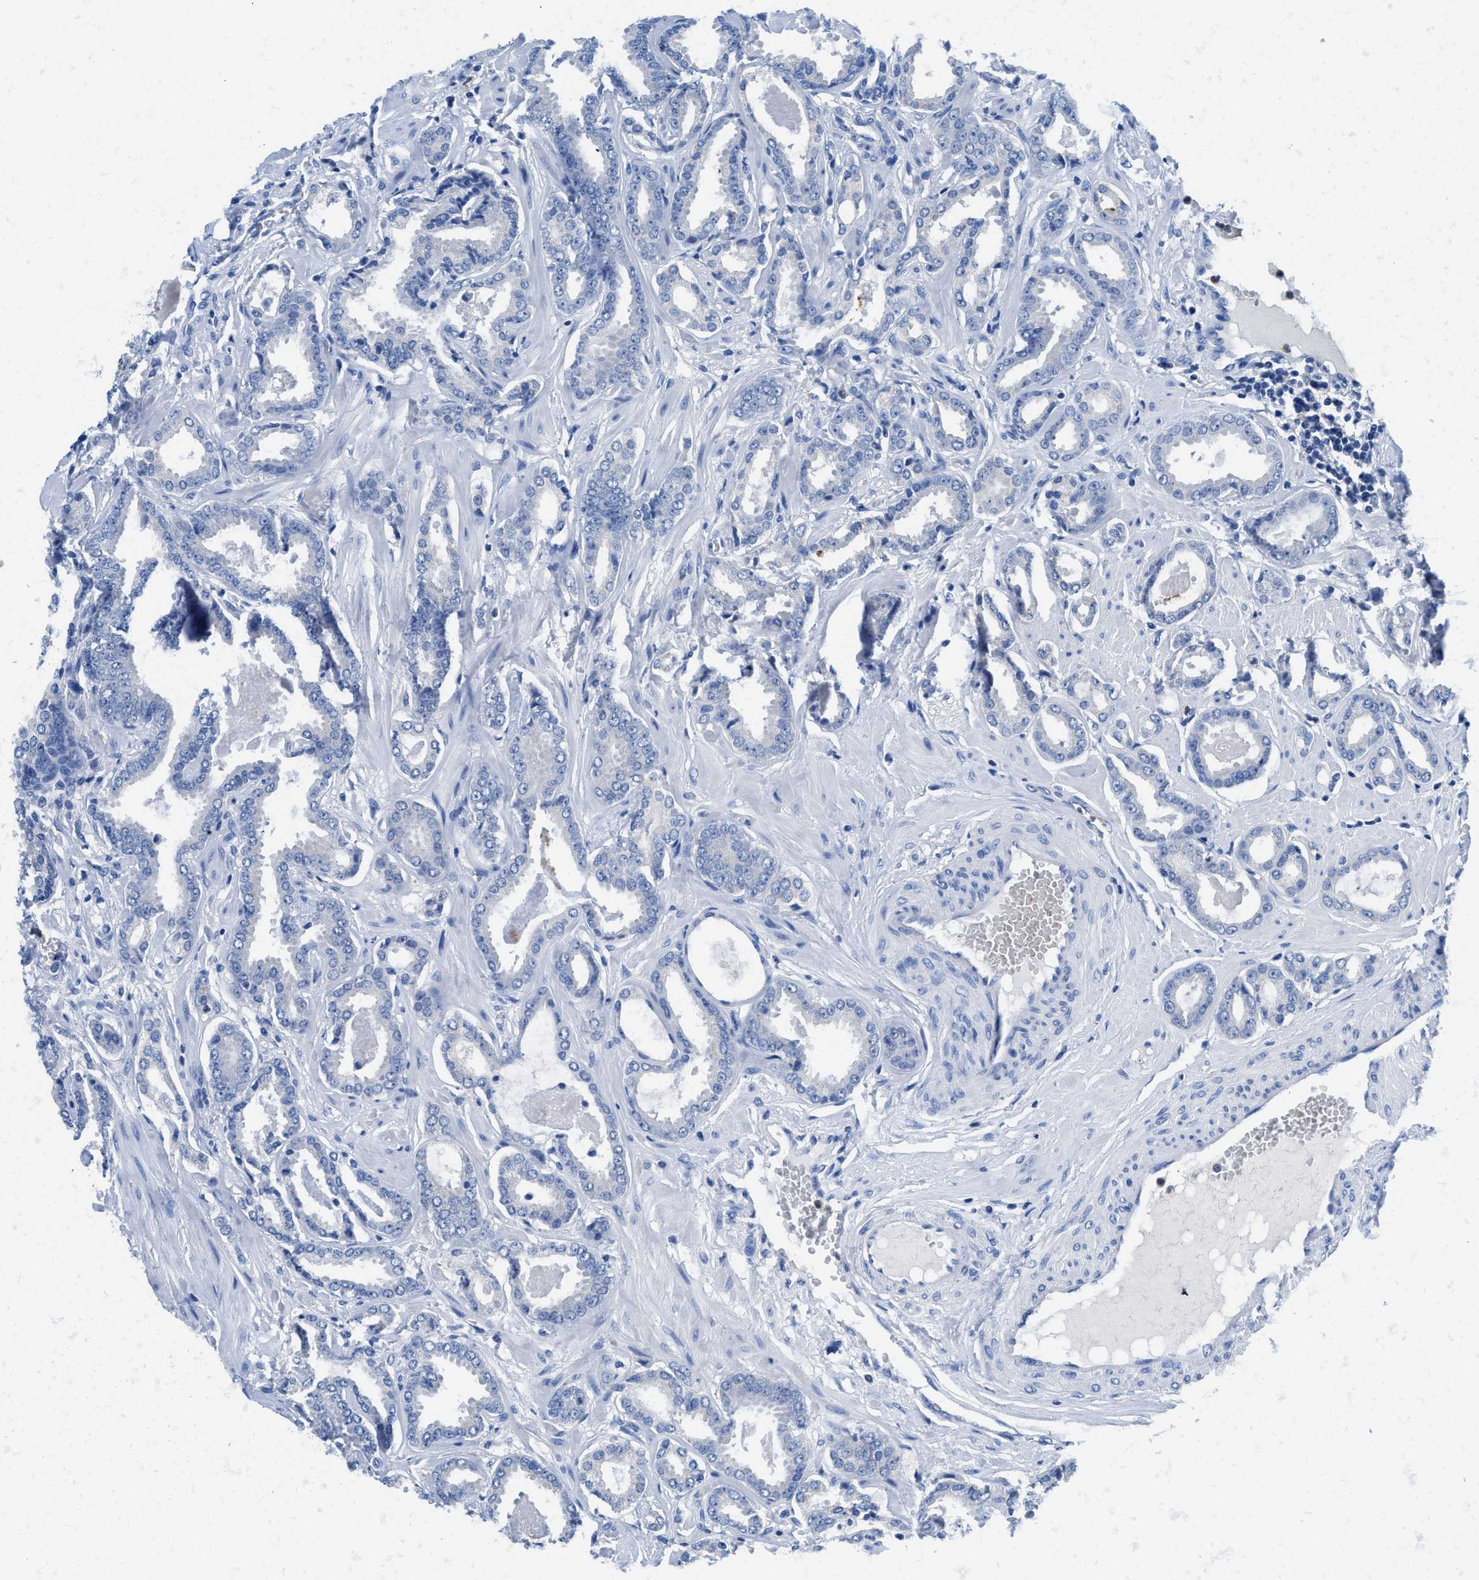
{"staining": {"intensity": "negative", "quantity": "none", "location": "none"}, "tissue": "prostate cancer", "cell_type": "Tumor cells", "image_type": "cancer", "snomed": [{"axis": "morphology", "description": "Adenocarcinoma, Low grade"}, {"axis": "topography", "description": "Prostate"}], "caption": "The IHC histopathology image has no significant expression in tumor cells of low-grade adenocarcinoma (prostate) tissue.", "gene": "NEB", "patient": {"sex": "male", "age": 53}}